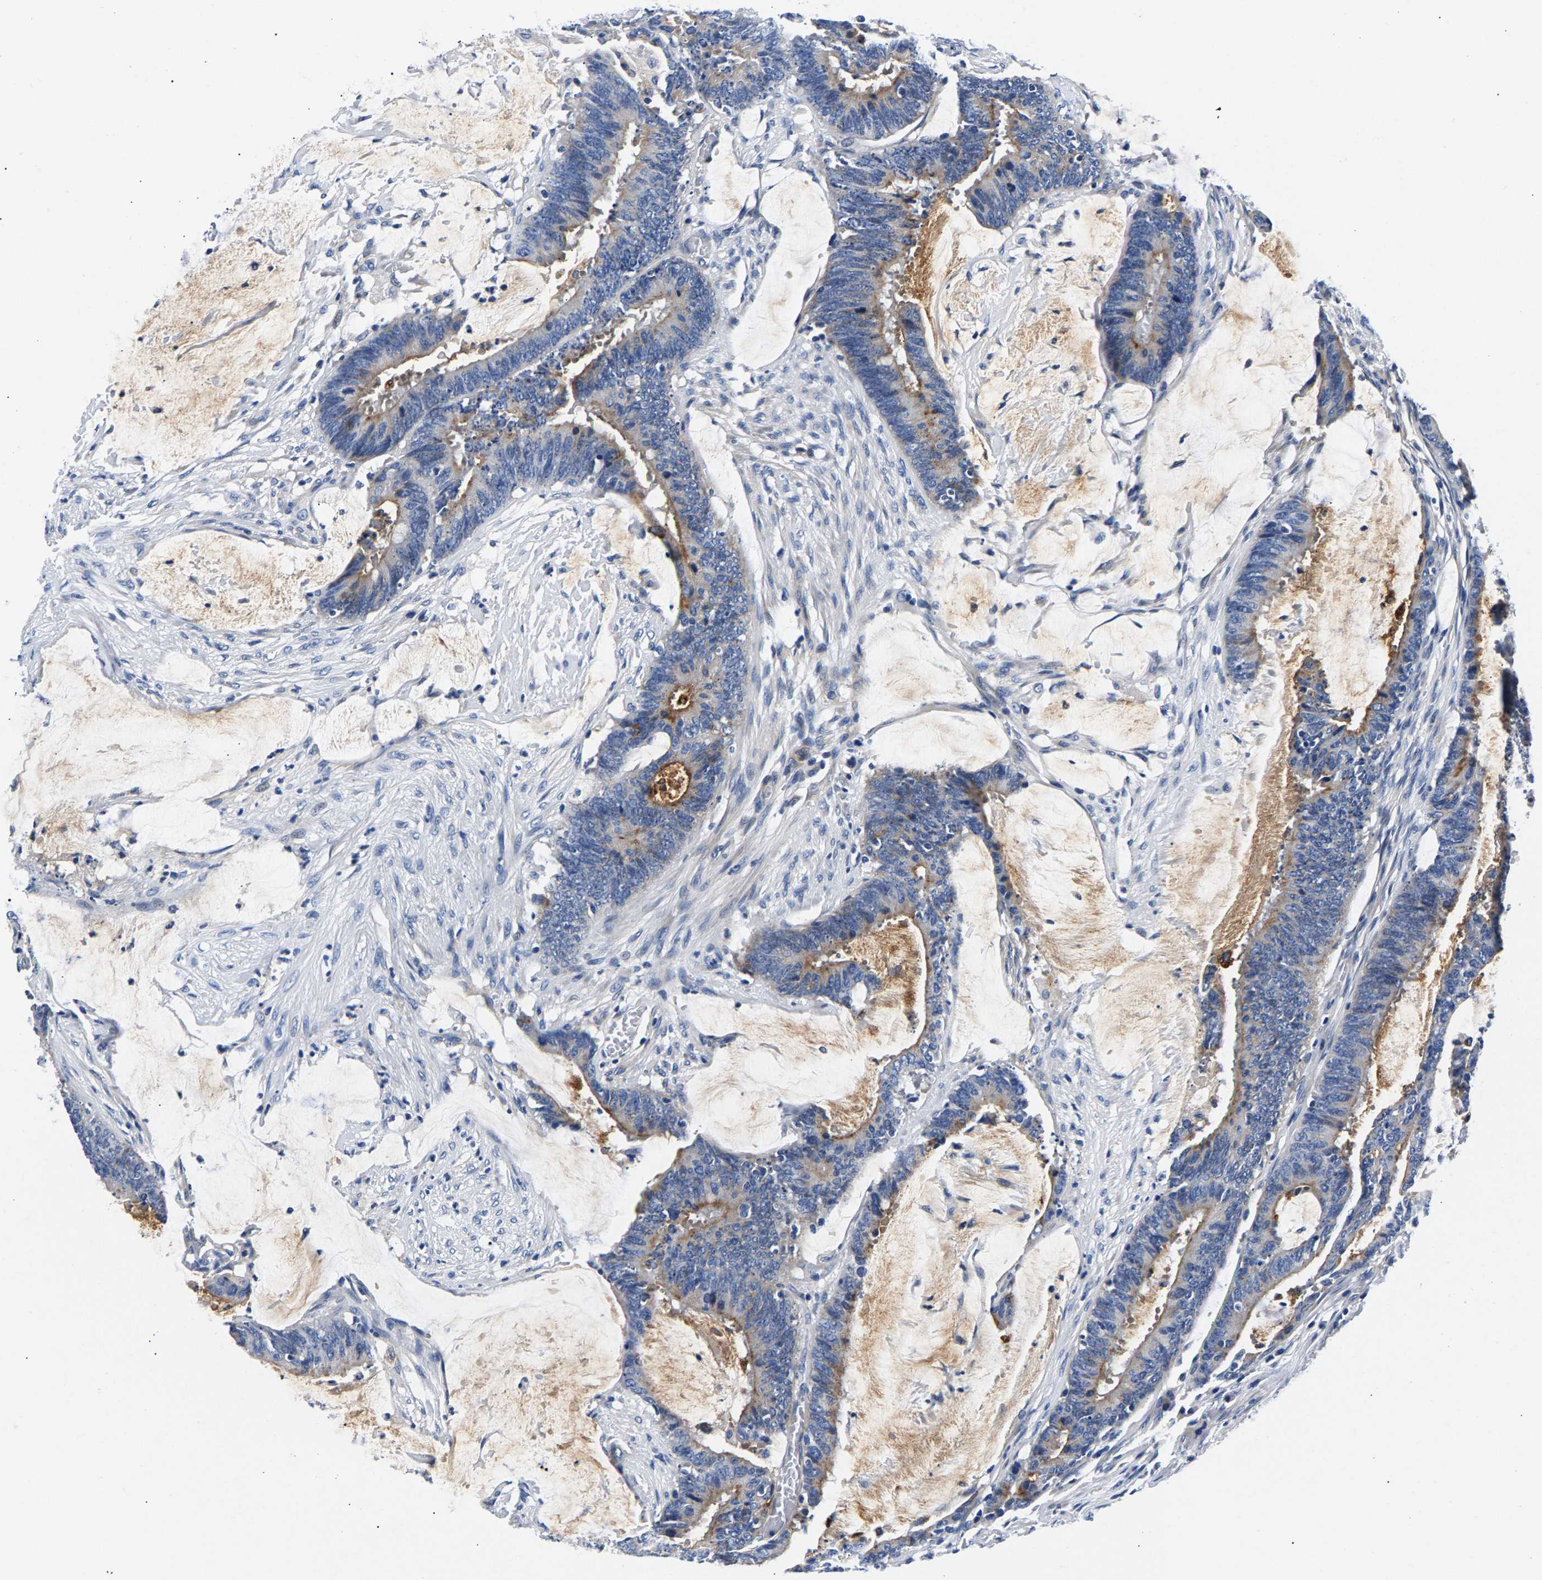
{"staining": {"intensity": "moderate", "quantity": "<25%", "location": "cytoplasmic/membranous"}, "tissue": "colorectal cancer", "cell_type": "Tumor cells", "image_type": "cancer", "snomed": [{"axis": "morphology", "description": "Adenocarcinoma, NOS"}, {"axis": "topography", "description": "Rectum"}], "caption": "Immunohistochemistry (IHC) of human colorectal cancer shows low levels of moderate cytoplasmic/membranous expression in about <25% of tumor cells.", "gene": "P2RY4", "patient": {"sex": "female", "age": 66}}